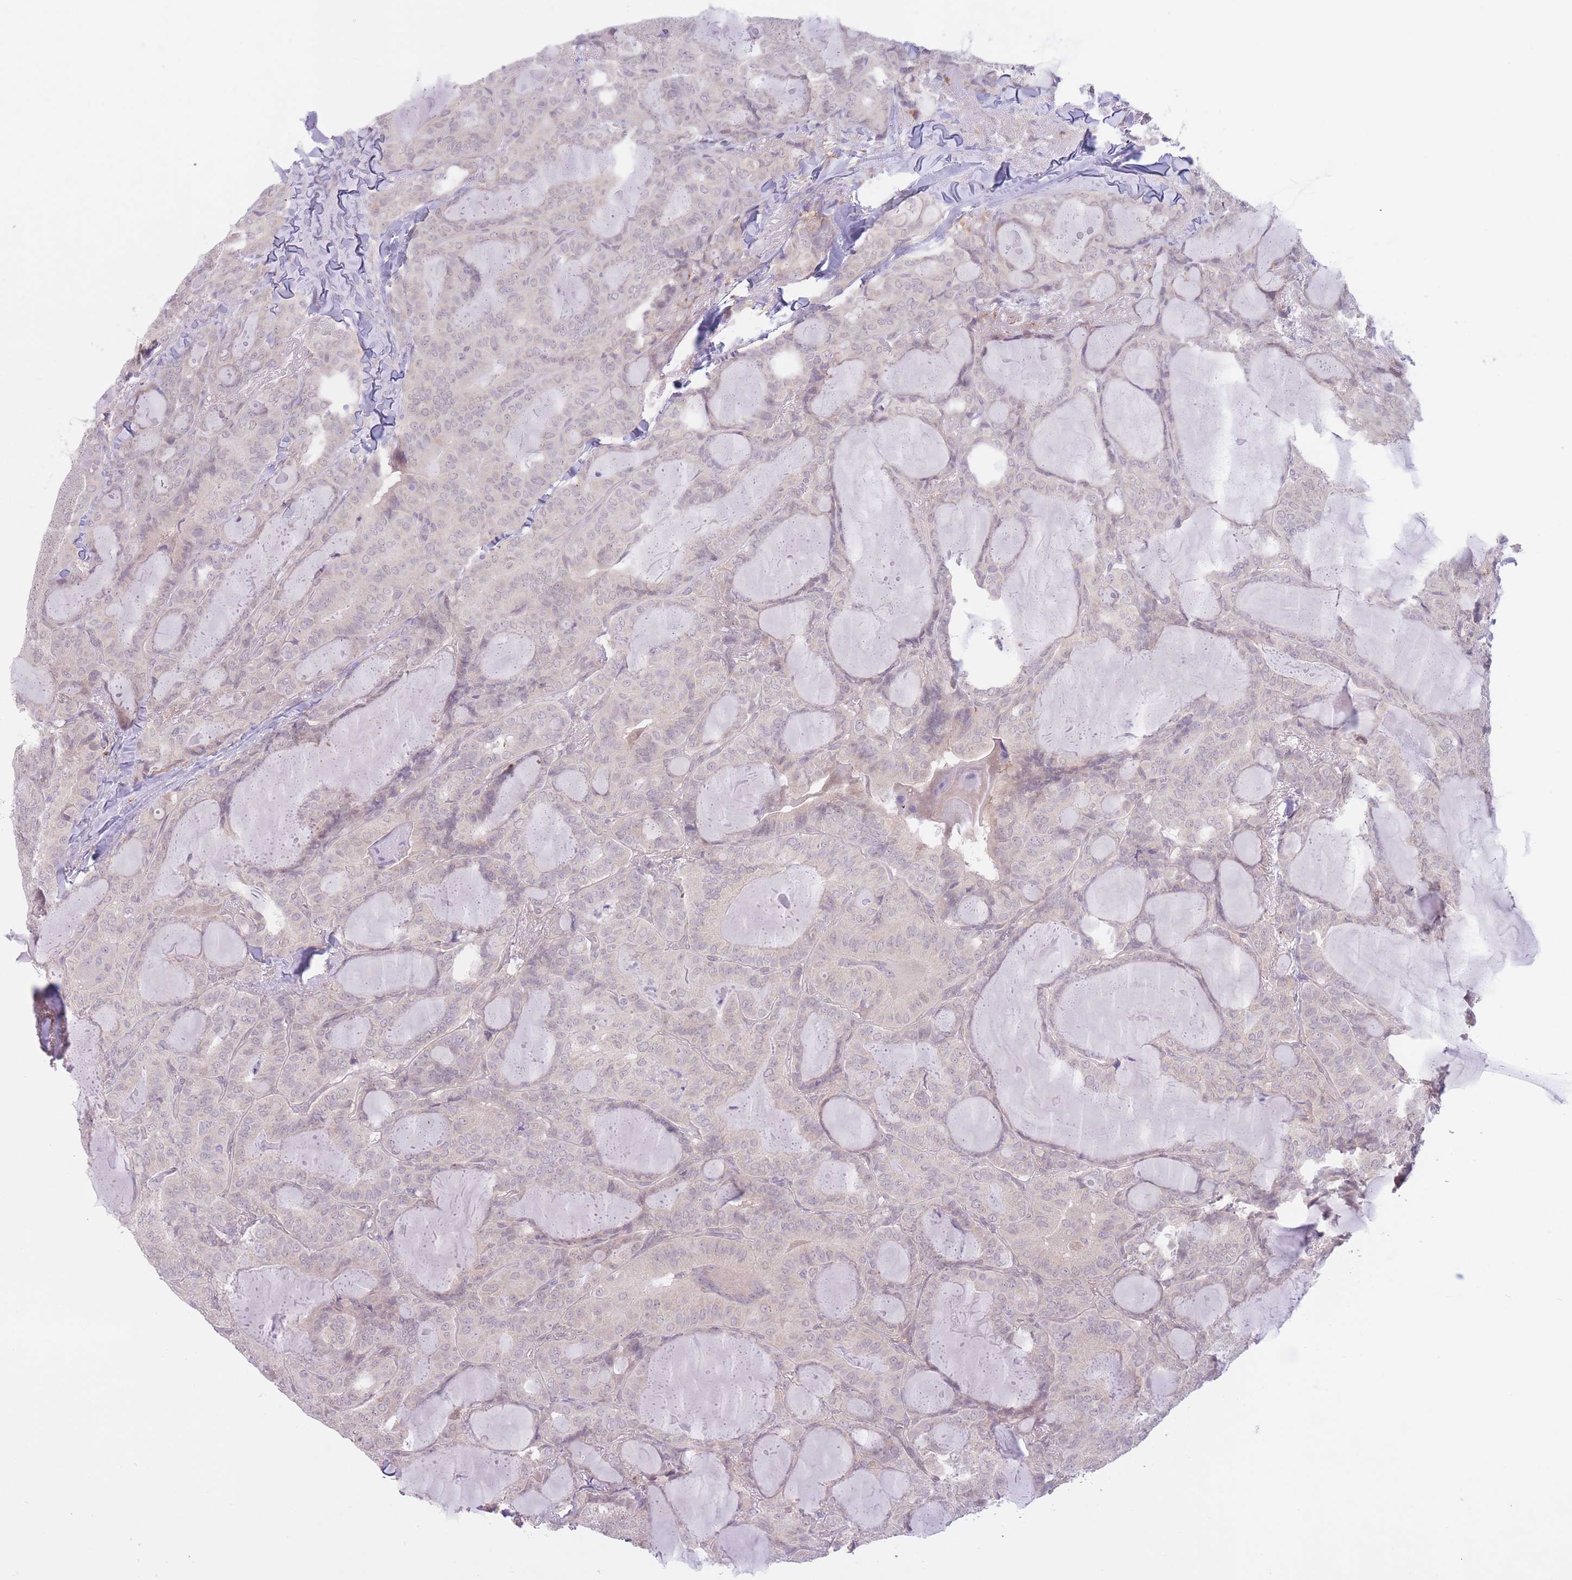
{"staining": {"intensity": "negative", "quantity": "none", "location": "none"}, "tissue": "thyroid cancer", "cell_type": "Tumor cells", "image_type": "cancer", "snomed": [{"axis": "morphology", "description": "Papillary adenocarcinoma, NOS"}, {"axis": "topography", "description": "Thyroid gland"}], "caption": "Tumor cells are negative for brown protein staining in papillary adenocarcinoma (thyroid). The staining is performed using DAB brown chromogen with nuclei counter-stained in using hematoxylin.", "gene": "ARPIN", "patient": {"sex": "female", "age": 68}}